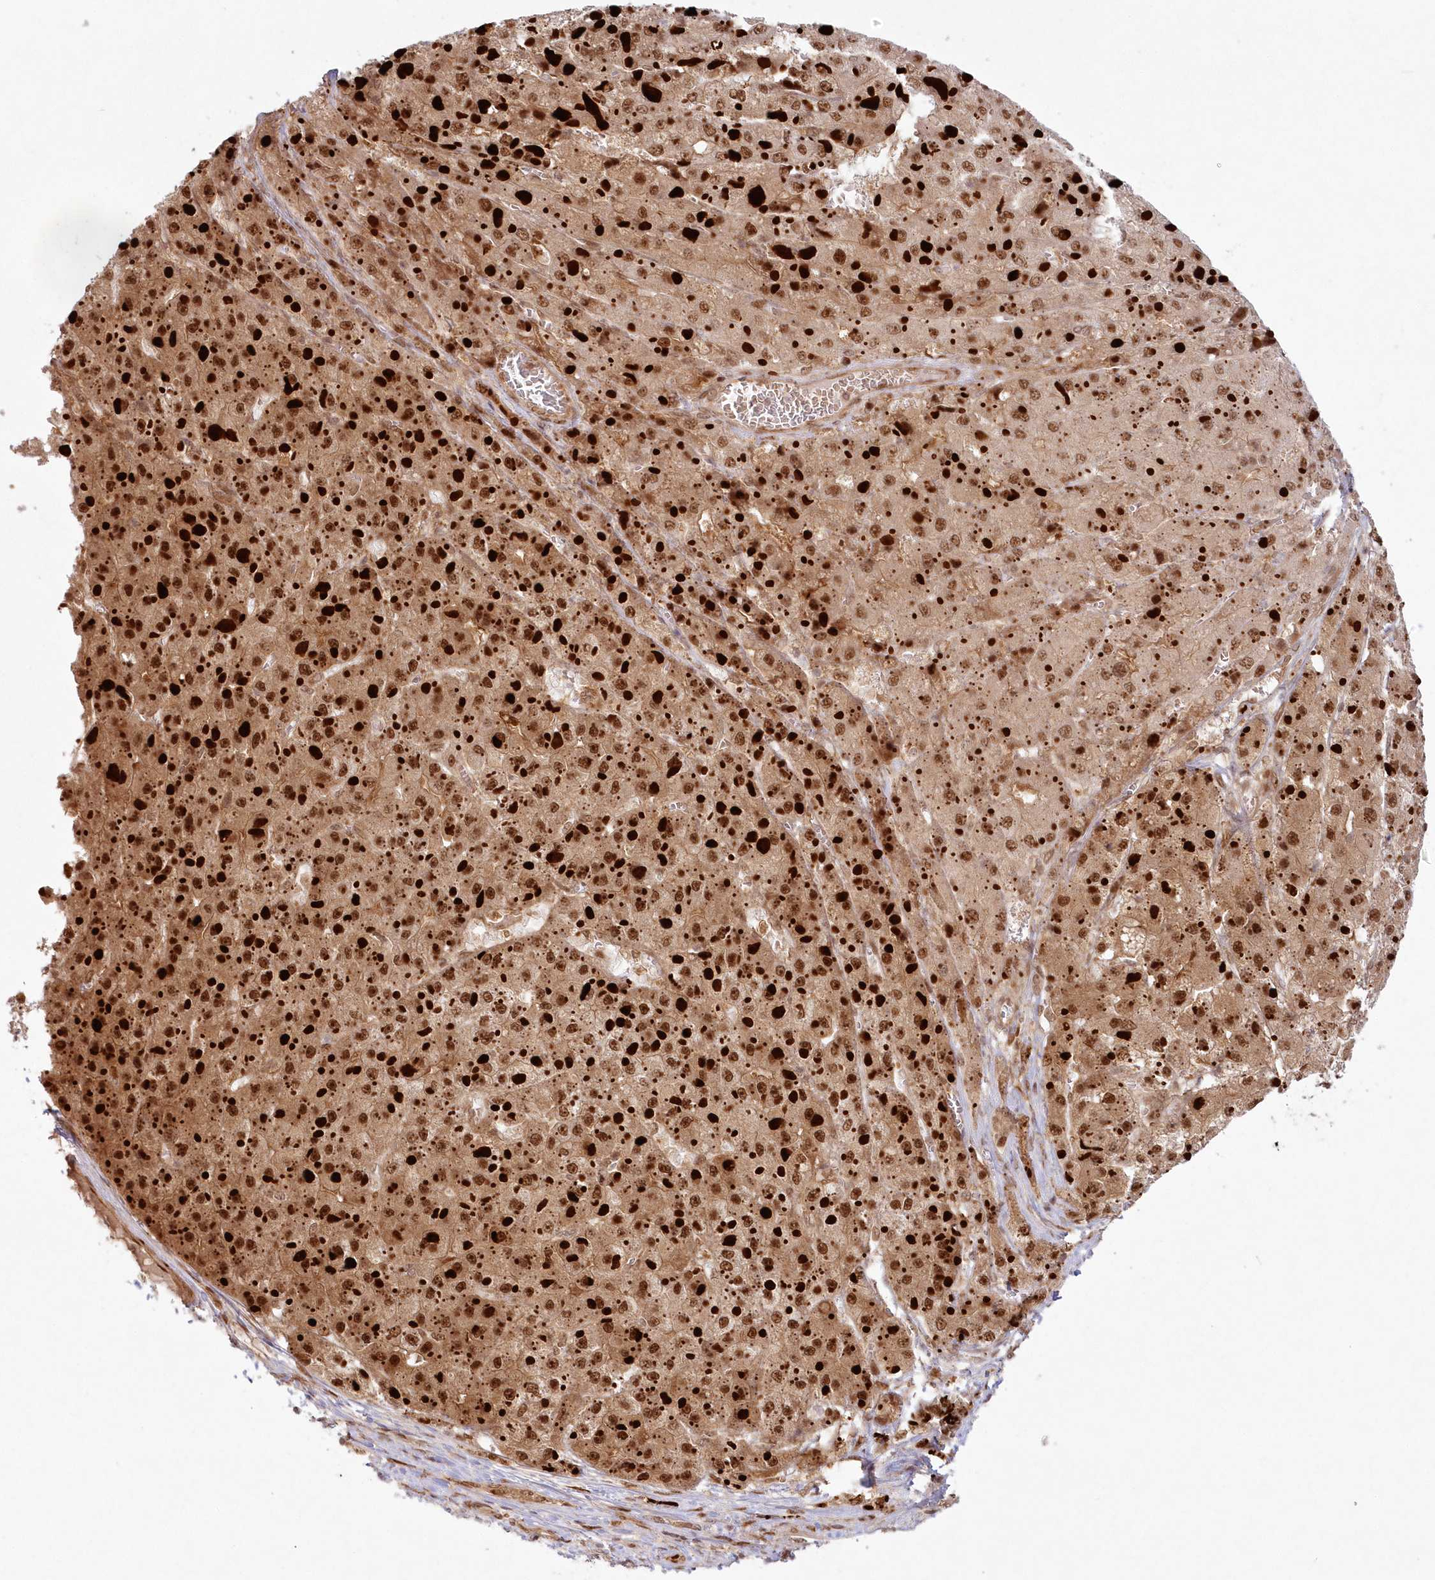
{"staining": {"intensity": "strong", "quantity": ">75%", "location": "cytoplasmic/membranous,nuclear"}, "tissue": "liver cancer", "cell_type": "Tumor cells", "image_type": "cancer", "snomed": [{"axis": "morphology", "description": "Carcinoma, Hepatocellular, NOS"}, {"axis": "topography", "description": "Liver"}], "caption": "Human liver cancer (hepatocellular carcinoma) stained with a brown dye shows strong cytoplasmic/membranous and nuclear positive positivity in approximately >75% of tumor cells.", "gene": "TOGARAM2", "patient": {"sex": "female", "age": 73}}